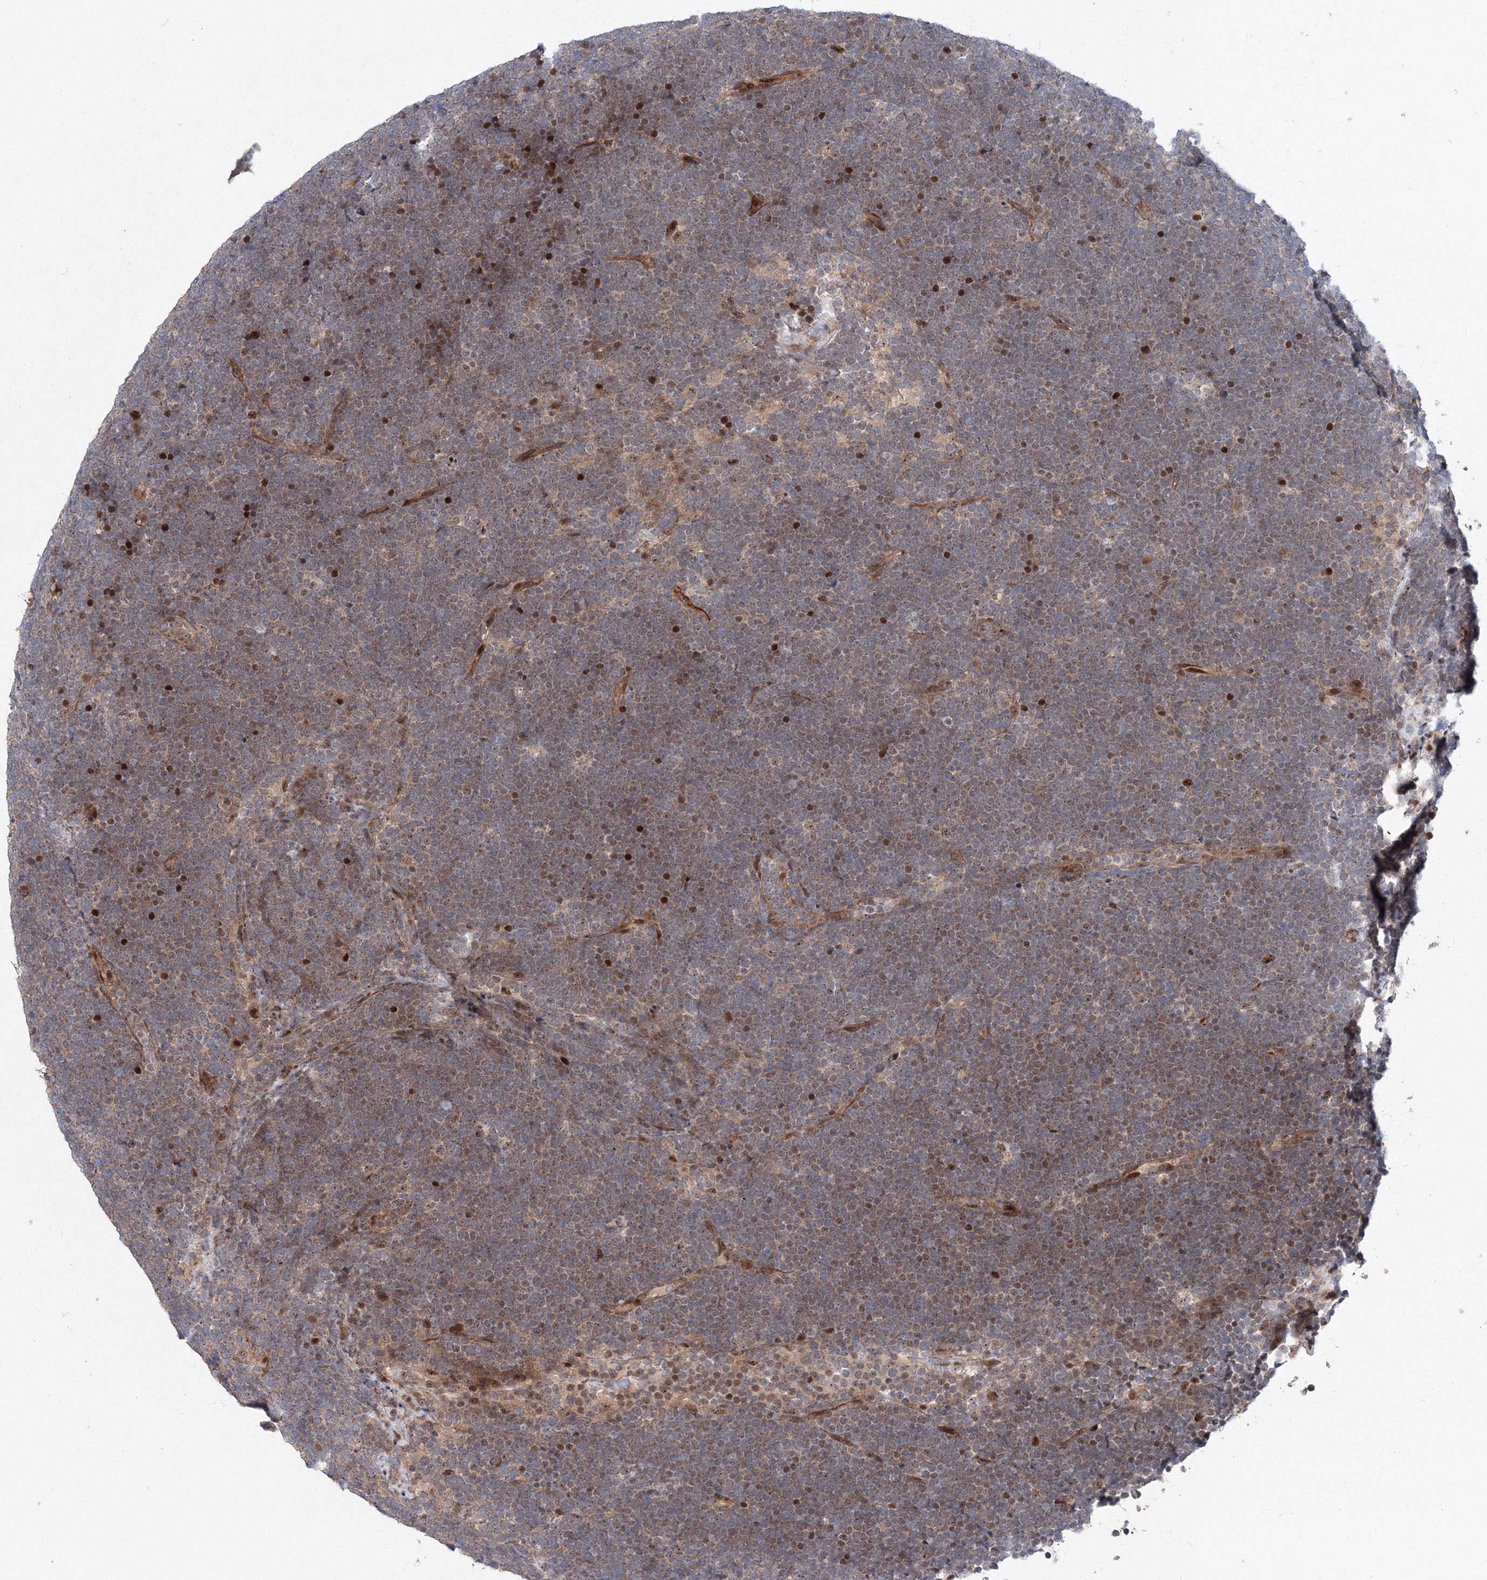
{"staining": {"intensity": "weak", "quantity": "25%-75%", "location": "cytoplasmic/membranous,nuclear"}, "tissue": "lymphoma", "cell_type": "Tumor cells", "image_type": "cancer", "snomed": [{"axis": "morphology", "description": "Malignant lymphoma, non-Hodgkin's type, High grade"}, {"axis": "topography", "description": "Lymph node"}], "caption": "Tumor cells demonstrate low levels of weak cytoplasmic/membranous and nuclear expression in approximately 25%-75% of cells in human lymphoma. The protein of interest is stained brown, and the nuclei are stained in blue (DAB (3,3'-diaminobenzidine) IHC with brightfield microscopy, high magnification).", "gene": "ANKAR", "patient": {"sex": "male", "age": 13}}